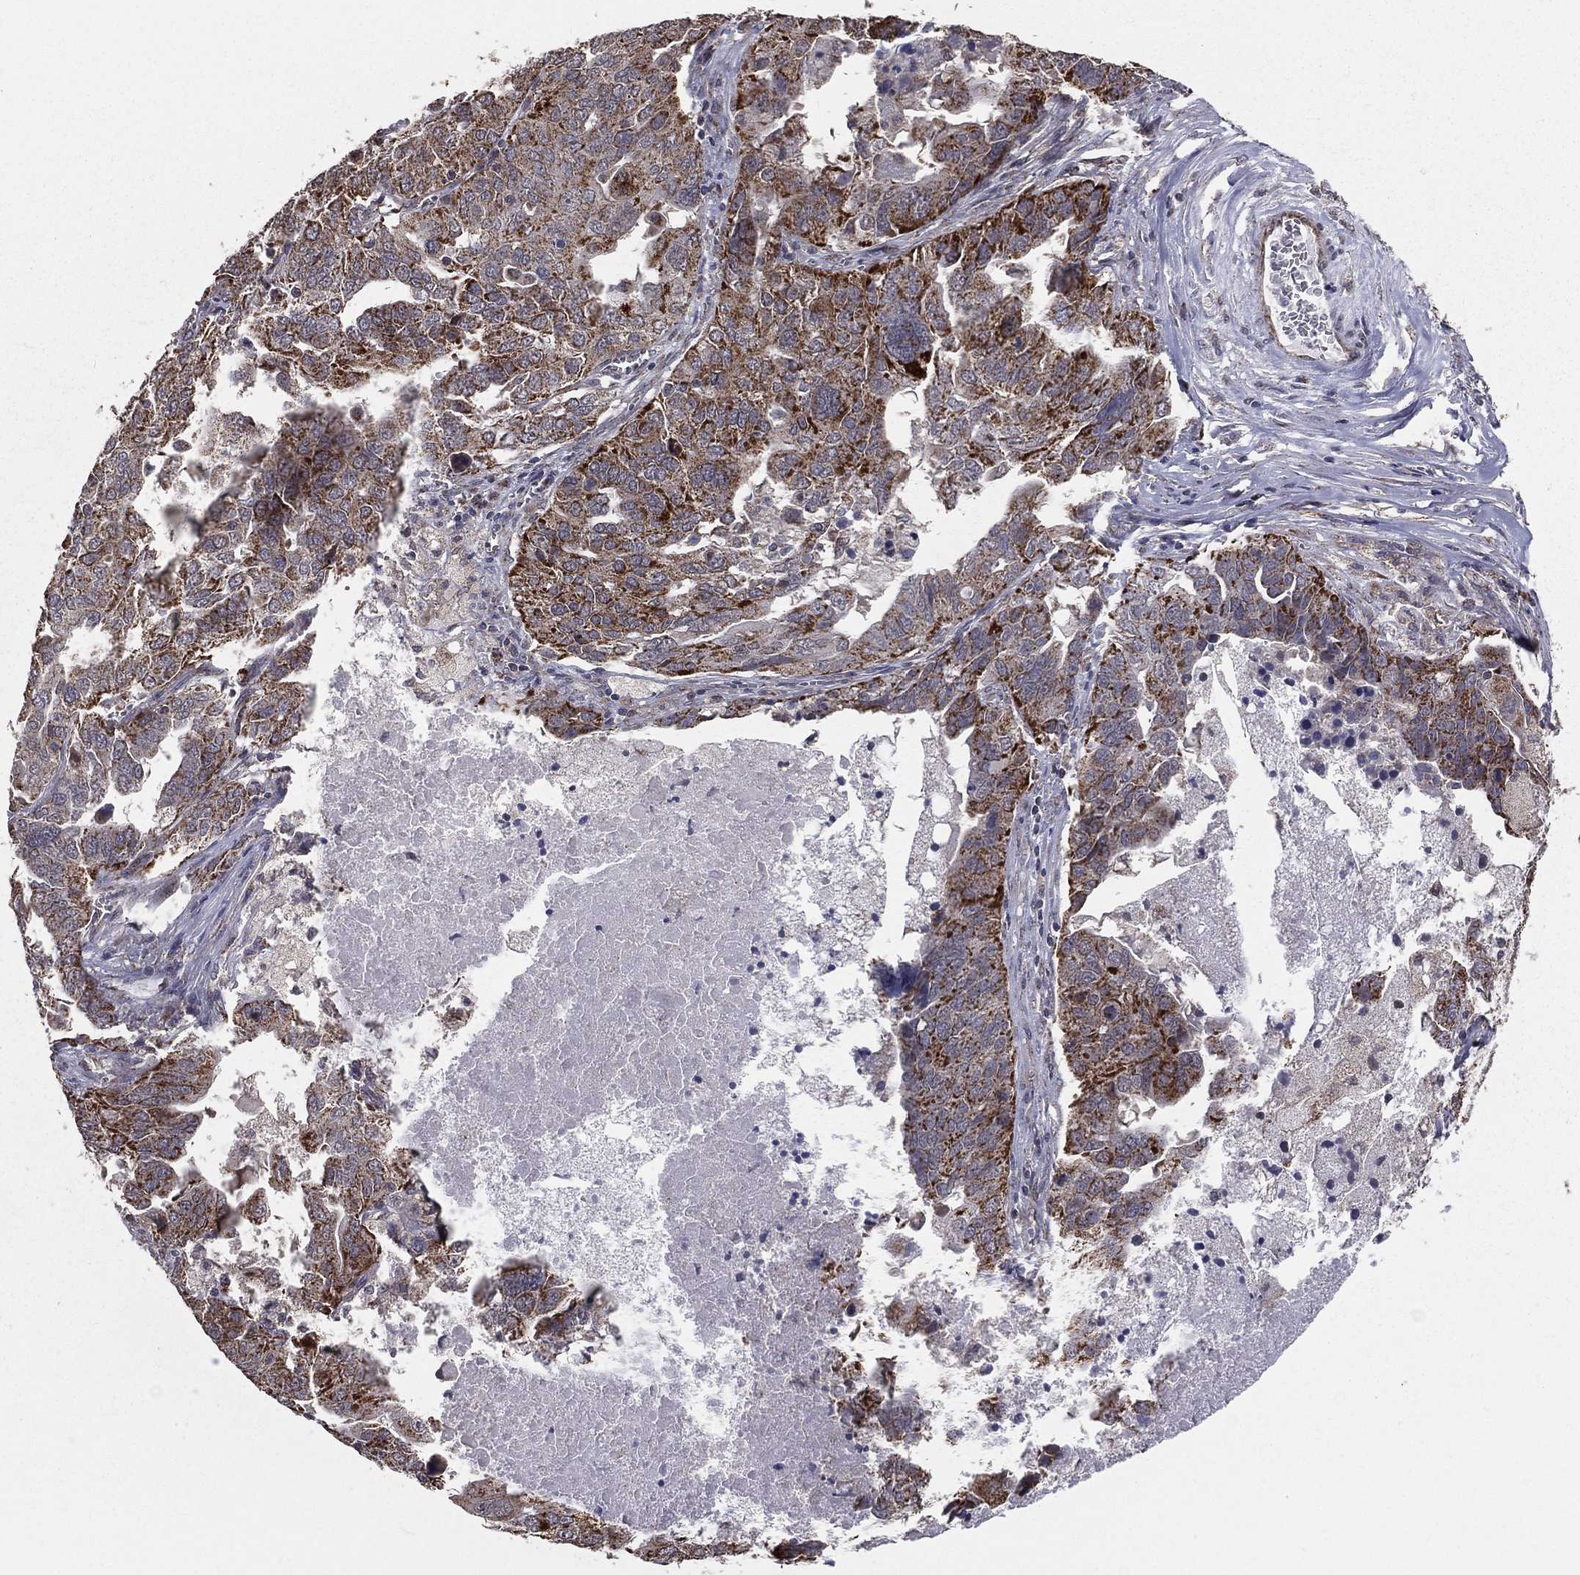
{"staining": {"intensity": "strong", "quantity": "25%-75%", "location": "cytoplasmic/membranous"}, "tissue": "ovarian cancer", "cell_type": "Tumor cells", "image_type": "cancer", "snomed": [{"axis": "morphology", "description": "Carcinoma, endometroid"}, {"axis": "topography", "description": "Soft tissue"}, {"axis": "topography", "description": "Ovary"}], "caption": "This image exhibits immunohistochemistry (IHC) staining of ovarian cancer, with high strong cytoplasmic/membranous staining in about 25%-75% of tumor cells.", "gene": "MRPL46", "patient": {"sex": "female", "age": 52}}